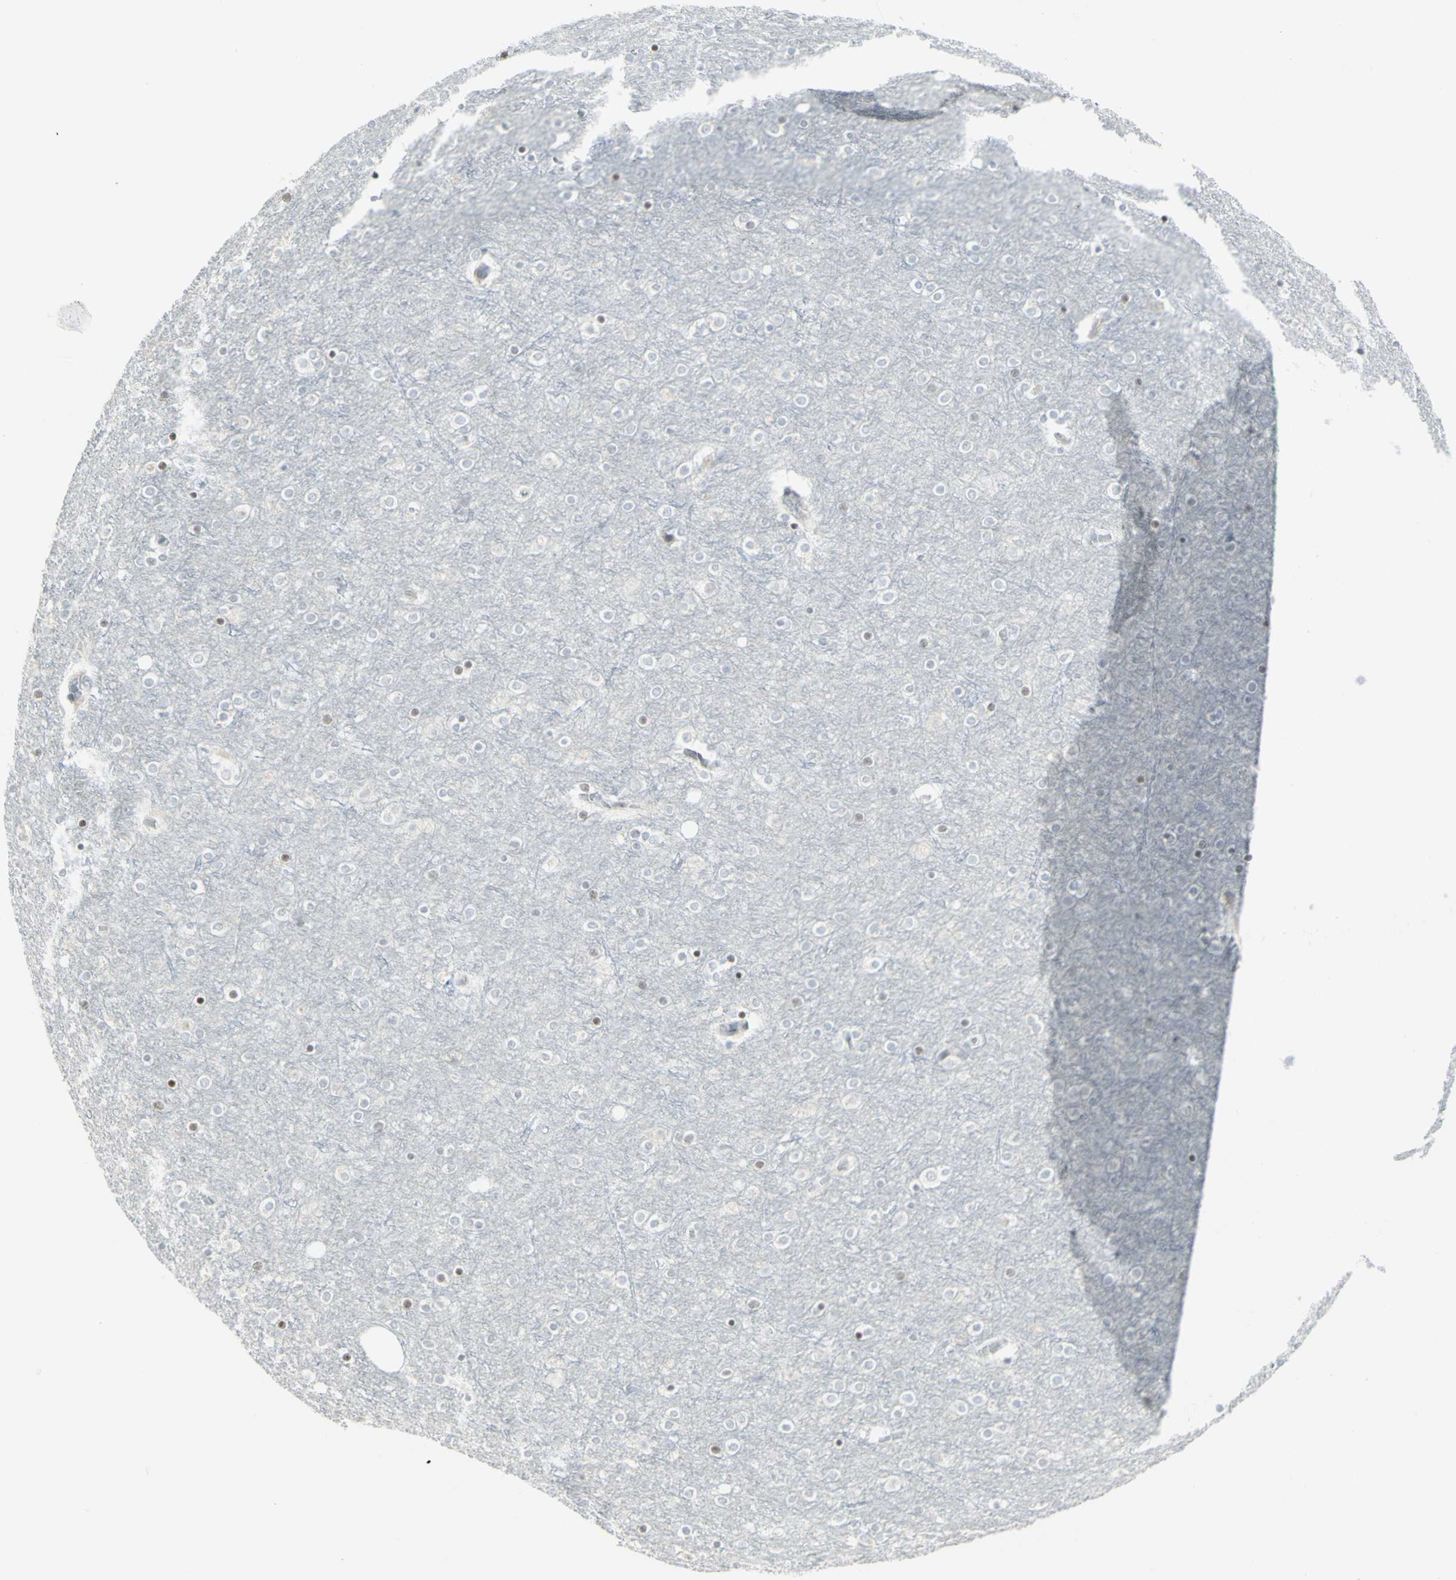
{"staining": {"intensity": "negative", "quantity": "none", "location": "none"}, "tissue": "cerebral cortex", "cell_type": "Endothelial cells", "image_type": "normal", "snomed": [{"axis": "morphology", "description": "Normal tissue, NOS"}, {"axis": "topography", "description": "Cerebral cortex"}], "caption": "Image shows no significant protein positivity in endothelial cells of benign cerebral cortex.", "gene": "MUC5AC", "patient": {"sex": "female", "age": 54}}